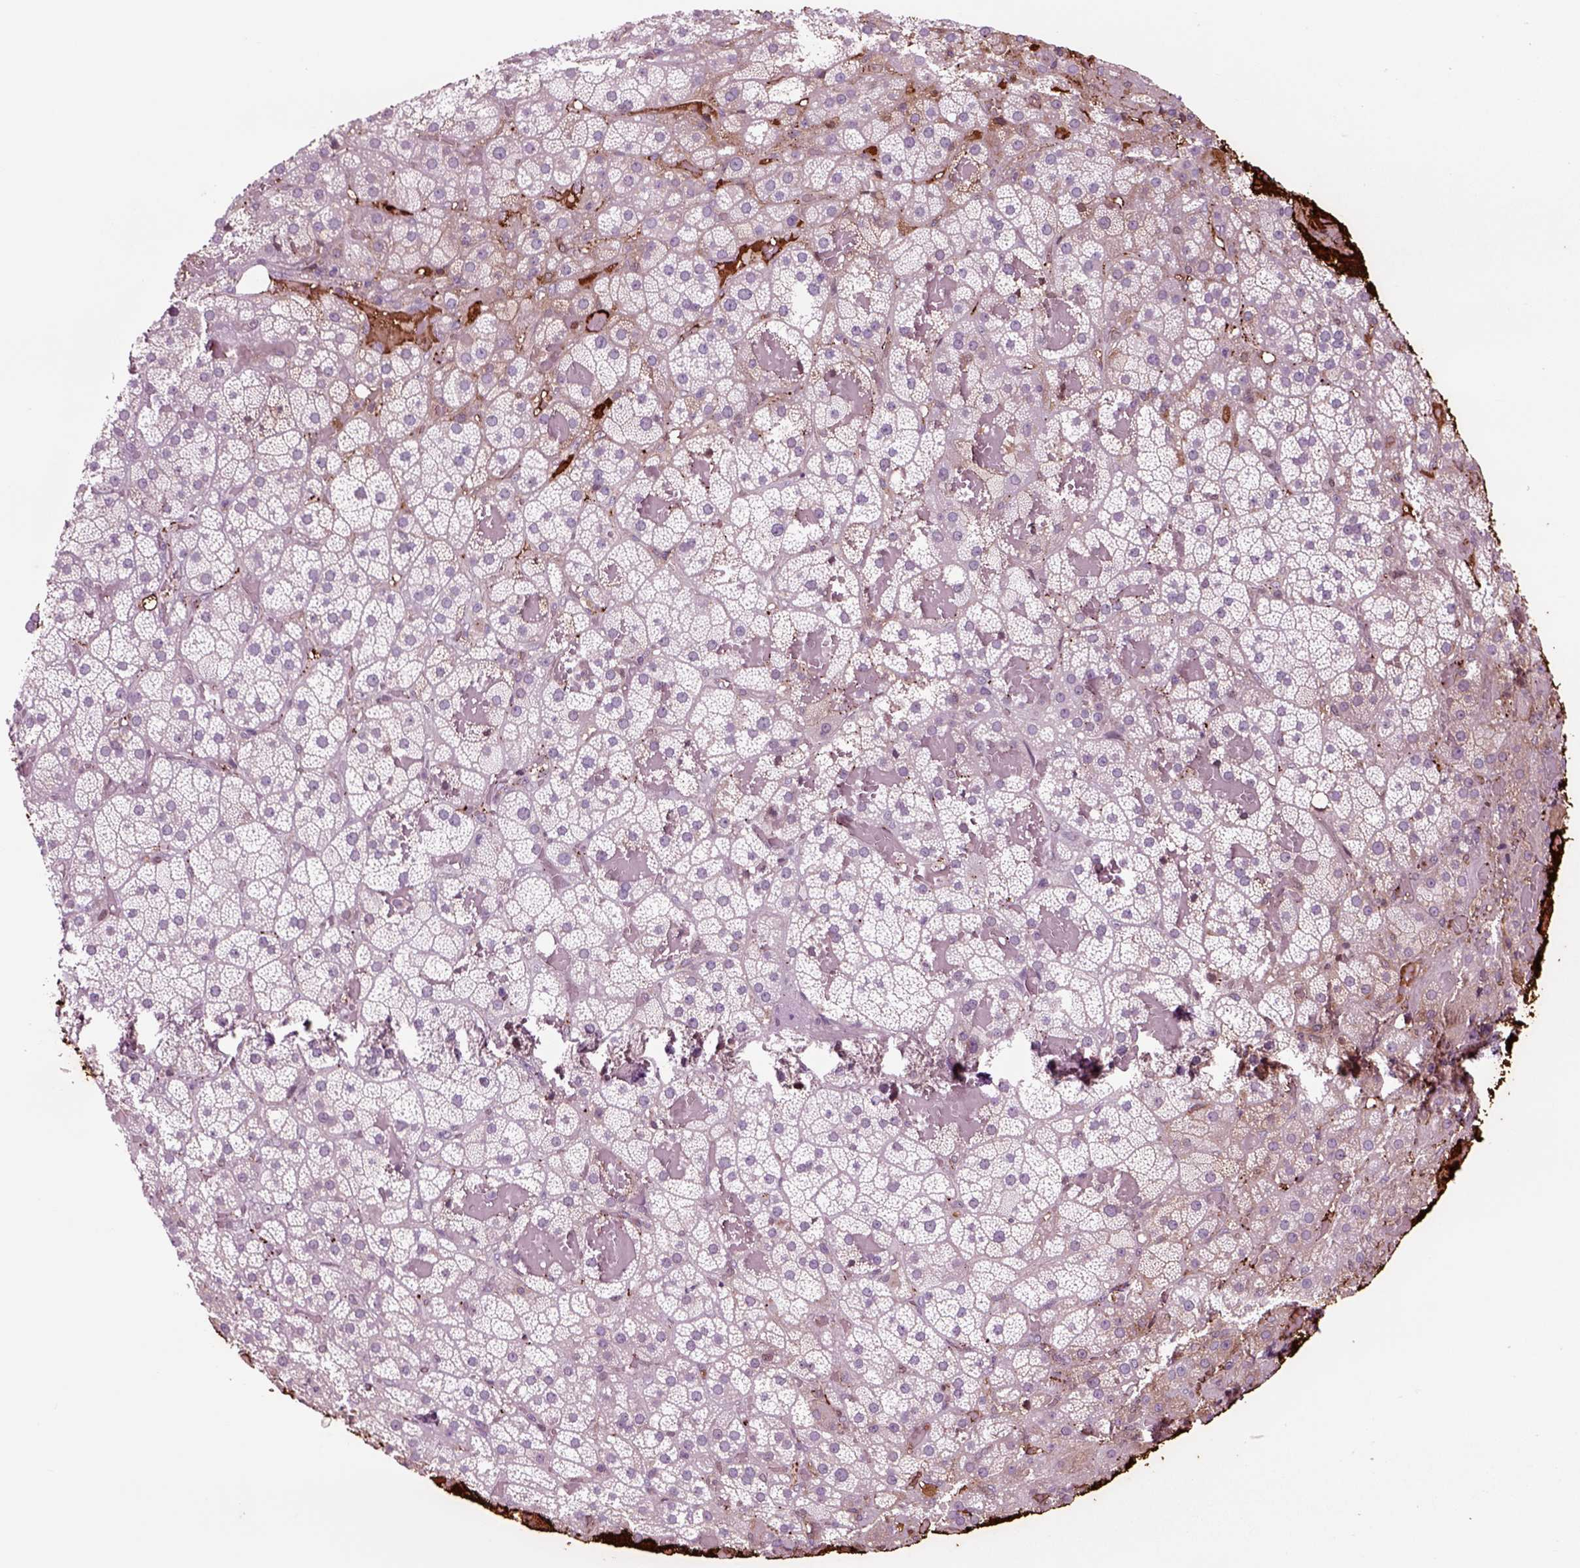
{"staining": {"intensity": "strong", "quantity": "25%-75%", "location": "cytoplasmic/membranous"}, "tissue": "adrenal gland", "cell_type": "Glandular cells", "image_type": "normal", "snomed": [{"axis": "morphology", "description": "Normal tissue, NOS"}, {"axis": "topography", "description": "Adrenal gland"}], "caption": "Glandular cells reveal high levels of strong cytoplasmic/membranous staining in about 25%-75% of cells in unremarkable adrenal gland. (DAB IHC, brown staining for protein, blue staining for nuclei).", "gene": "CHGB", "patient": {"sex": "male", "age": 57}}